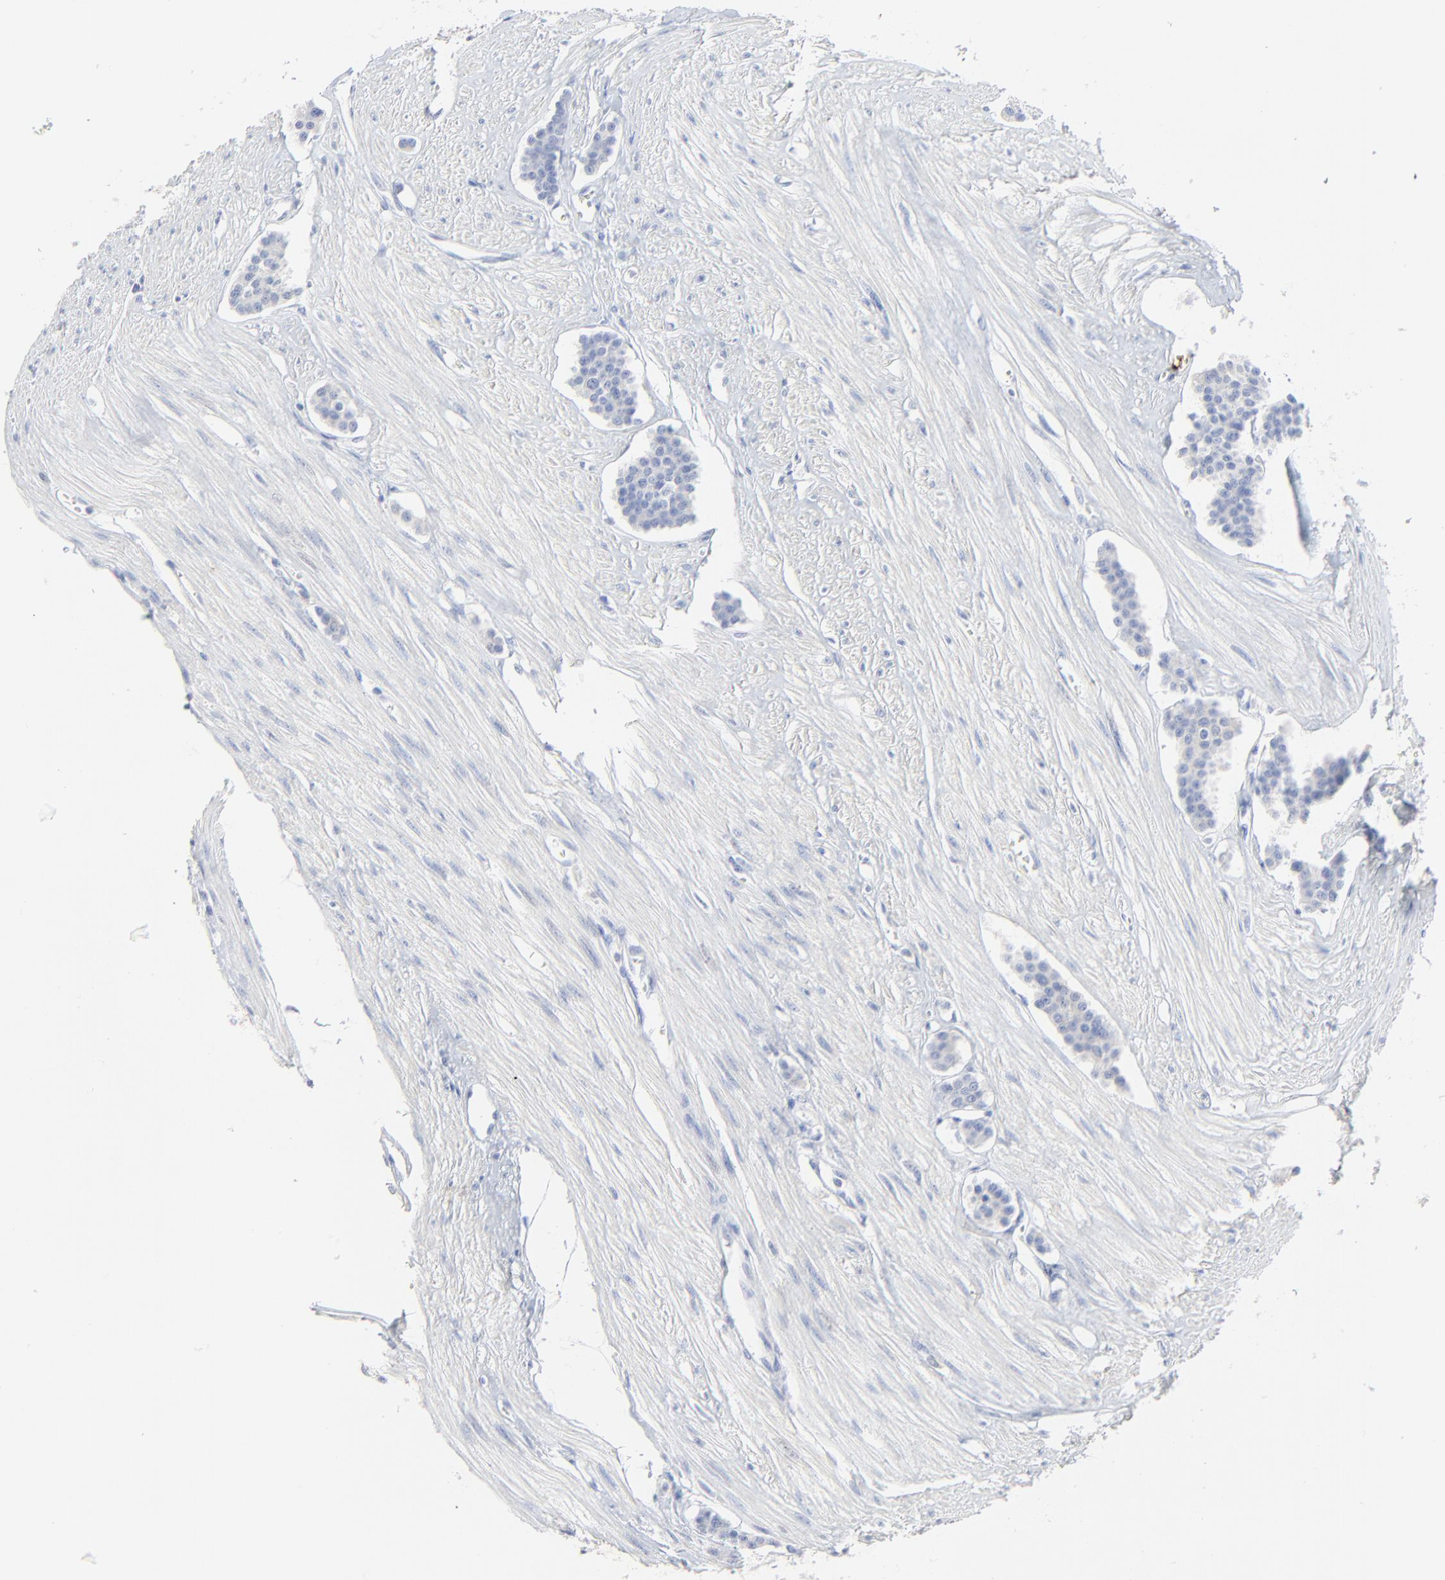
{"staining": {"intensity": "negative", "quantity": "none", "location": "none"}, "tissue": "carcinoid", "cell_type": "Tumor cells", "image_type": "cancer", "snomed": [{"axis": "morphology", "description": "Carcinoid, malignant, NOS"}, {"axis": "topography", "description": "Small intestine"}], "caption": "Immunohistochemistry (IHC) of malignant carcinoid displays no expression in tumor cells.", "gene": "LCN2", "patient": {"sex": "male", "age": 60}}